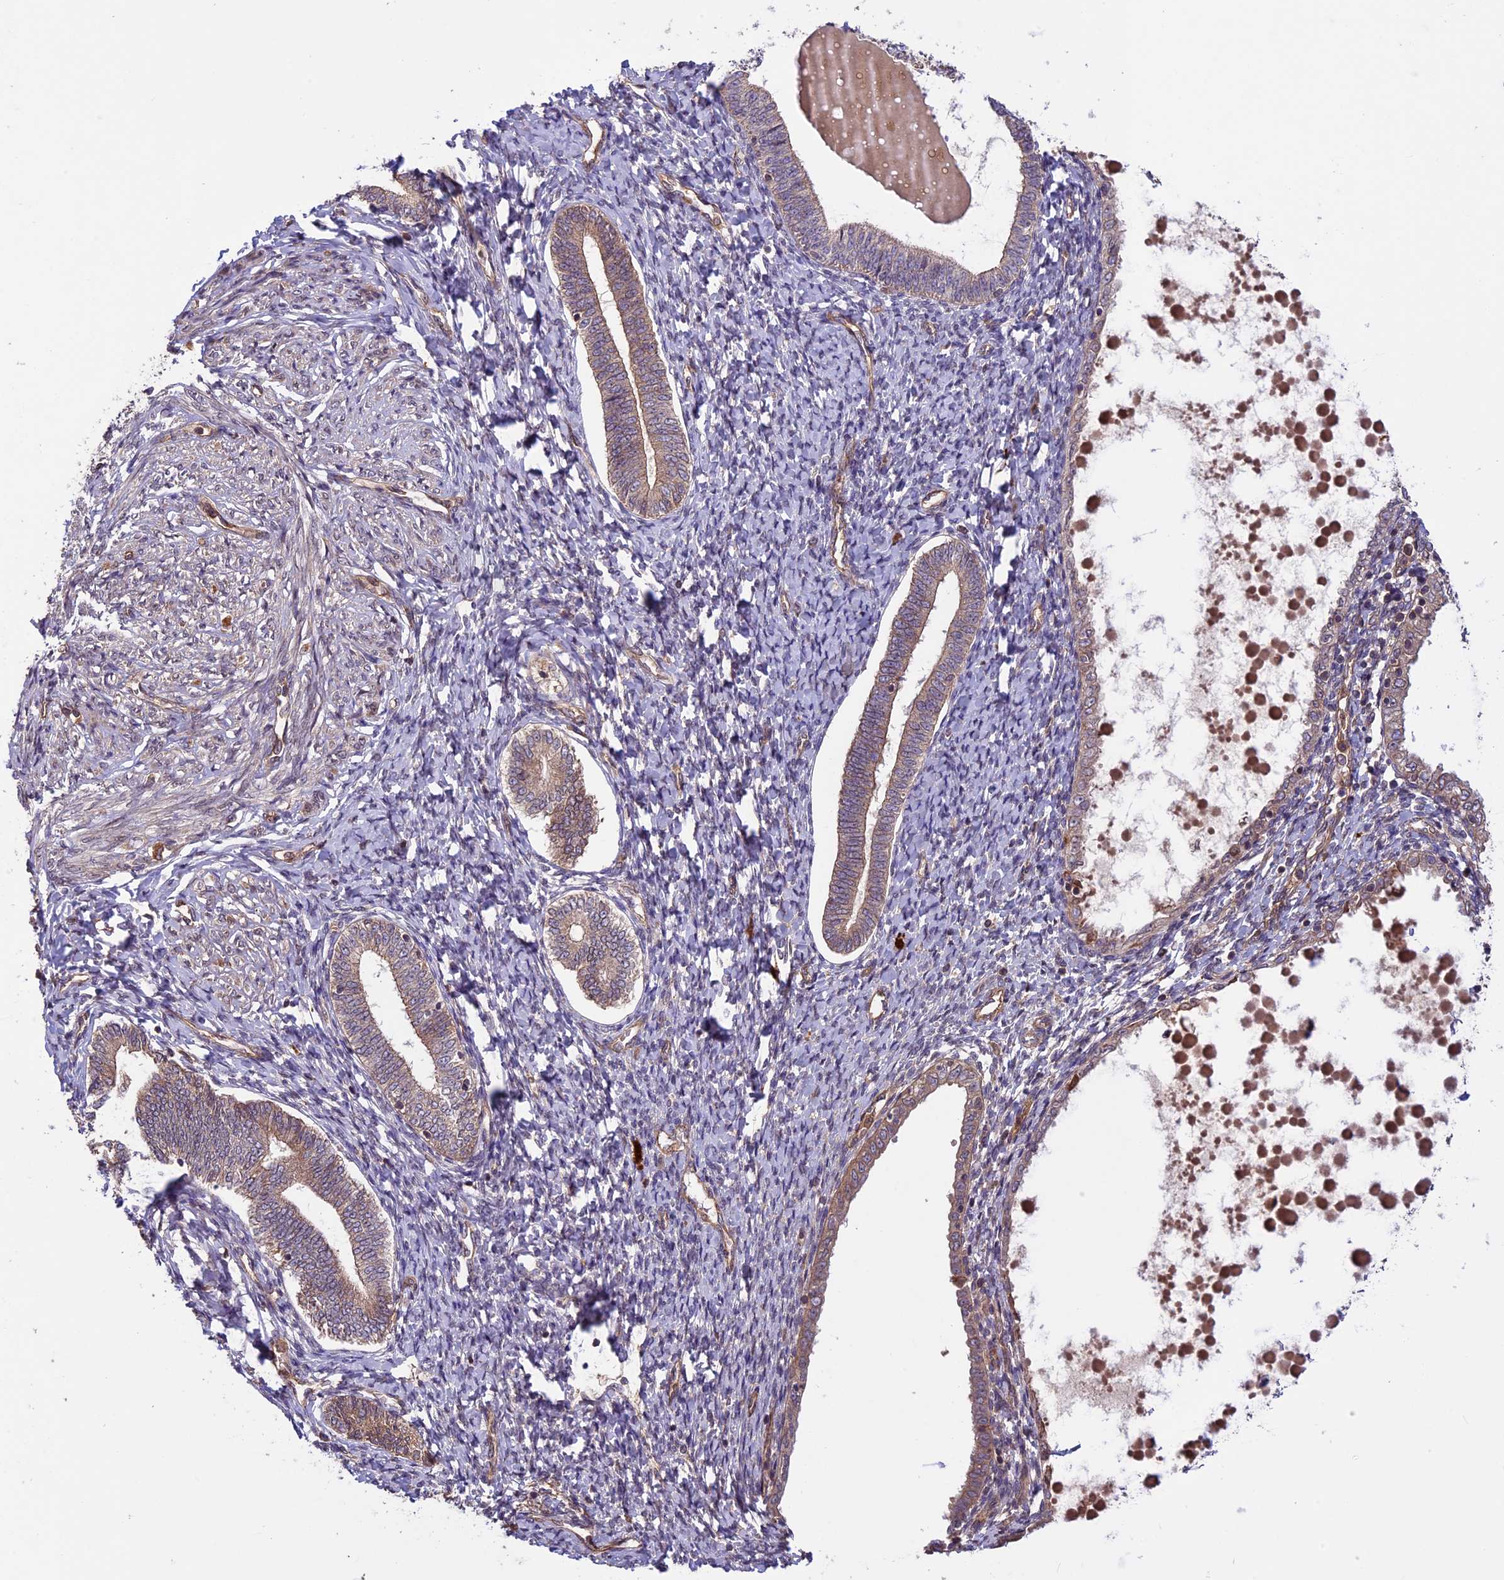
{"staining": {"intensity": "negative", "quantity": "none", "location": "none"}, "tissue": "endometrium", "cell_type": "Cells in endometrial stroma", "image_type": "normal", "snomed": [{"axis": "morphology", "description": "Normal tissue, NOS"}, {"axis": "topography", "description": "Endometrium"}], "caption": "Immunohistochemistry histopathology image of benign endometrium: human endometrium stained with DAB displays no significant protein staining in cells in endometrial stroma. (Brightfield microscopy of DAB (3,3'-diaminobenzidine) immunohistochemistry (IHC) at high magnification).", "gene": "CCDC125", "patient": {"sex": "female", "age": 72}}